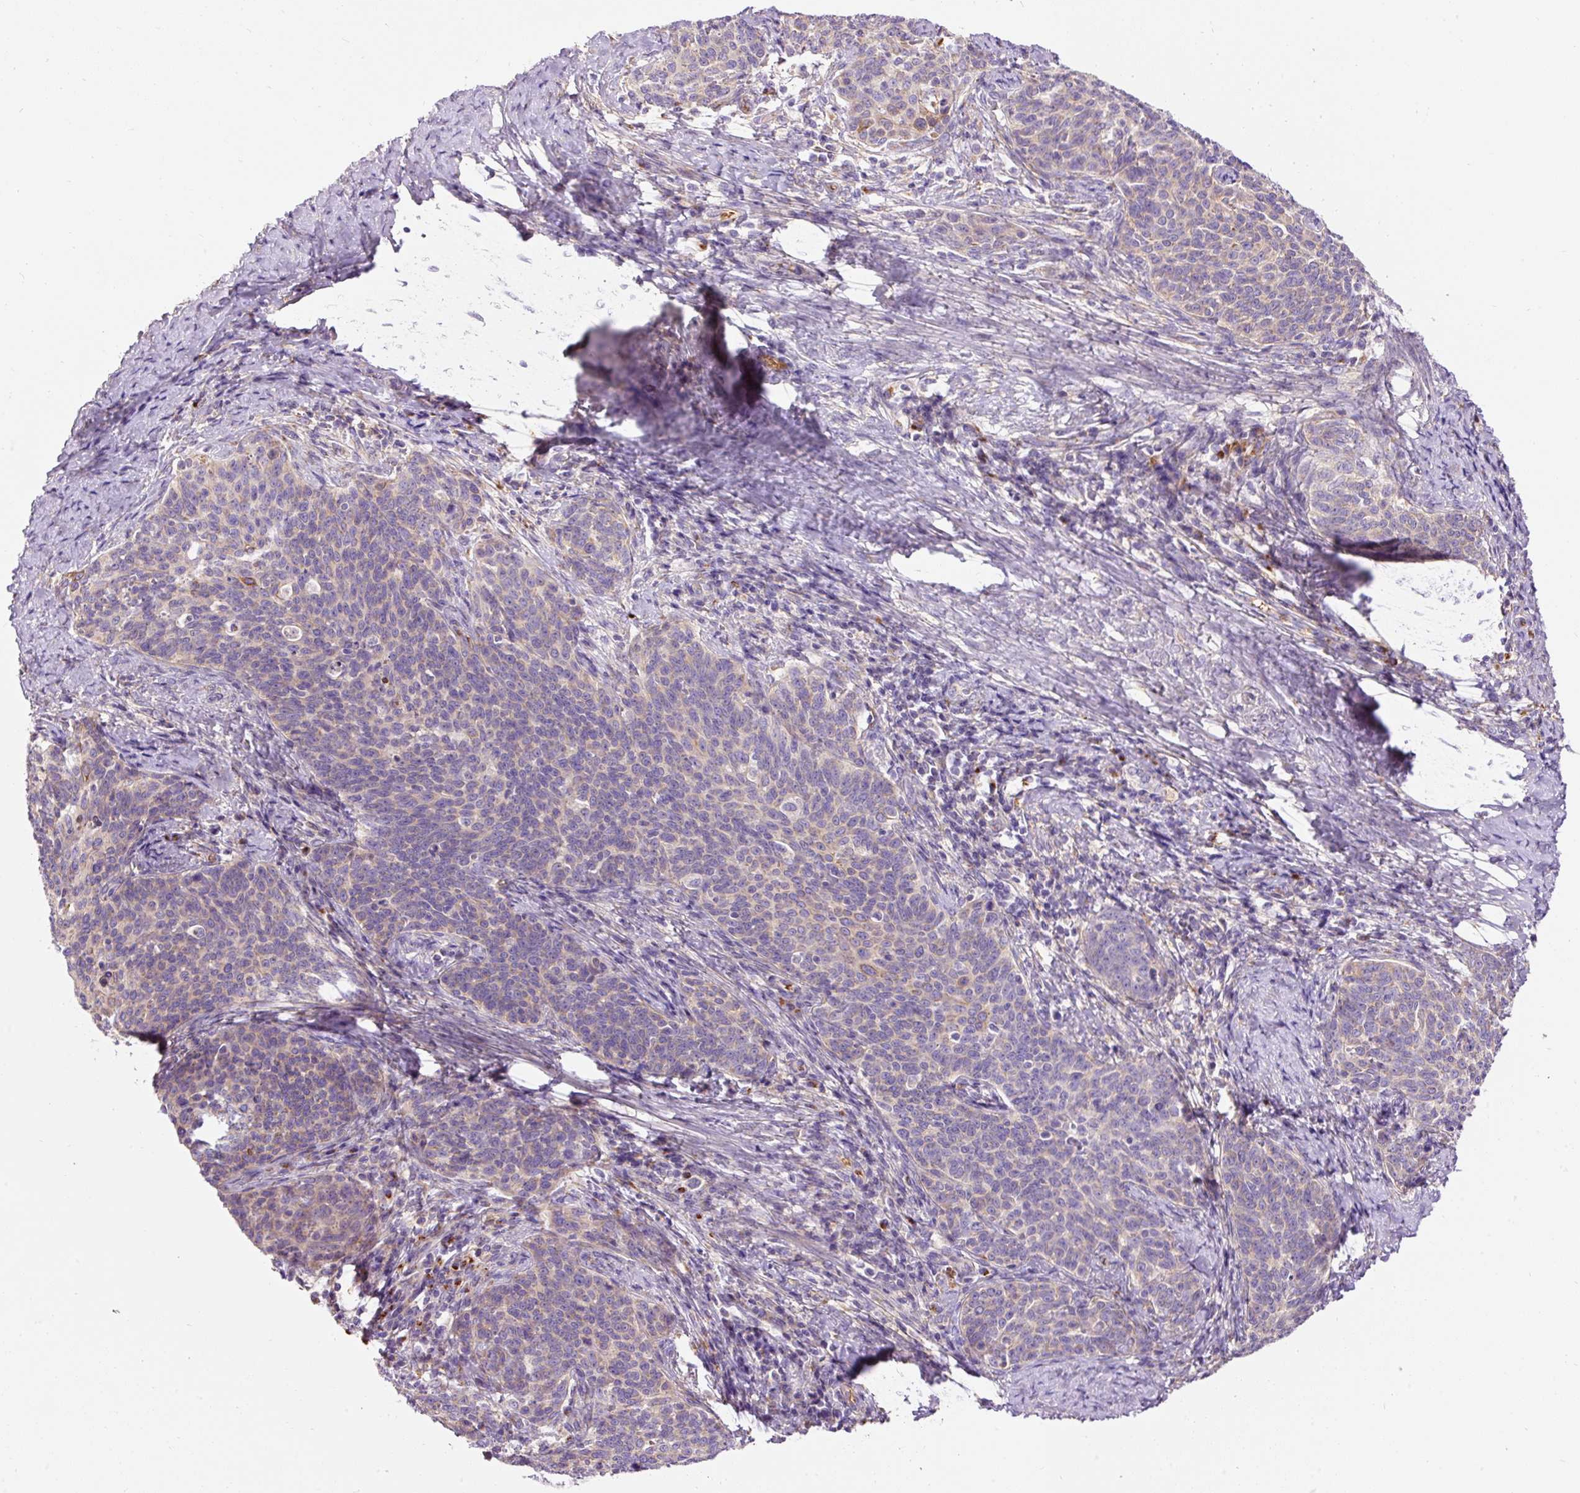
{"staining": {"intensity": "negative", "quantity": "none", "location": "none"}, "tissue": "cervical cancer", "cell_type": "Tumor cells", "image_type": "cancer", "snomed": [{"axis": "morphology", "description": "Squamous cell carcinoma, NOS"}, {"axis": "topography", "description": "Cervix"}], "caption": "This is an immunohistochemistry (IHC) histopathology image of human squamous cell carcinoma (cervical). There is no staining in tumor cells.", "gene": "PRRC2A", "patient": {"sex": "female", "age": 39}}